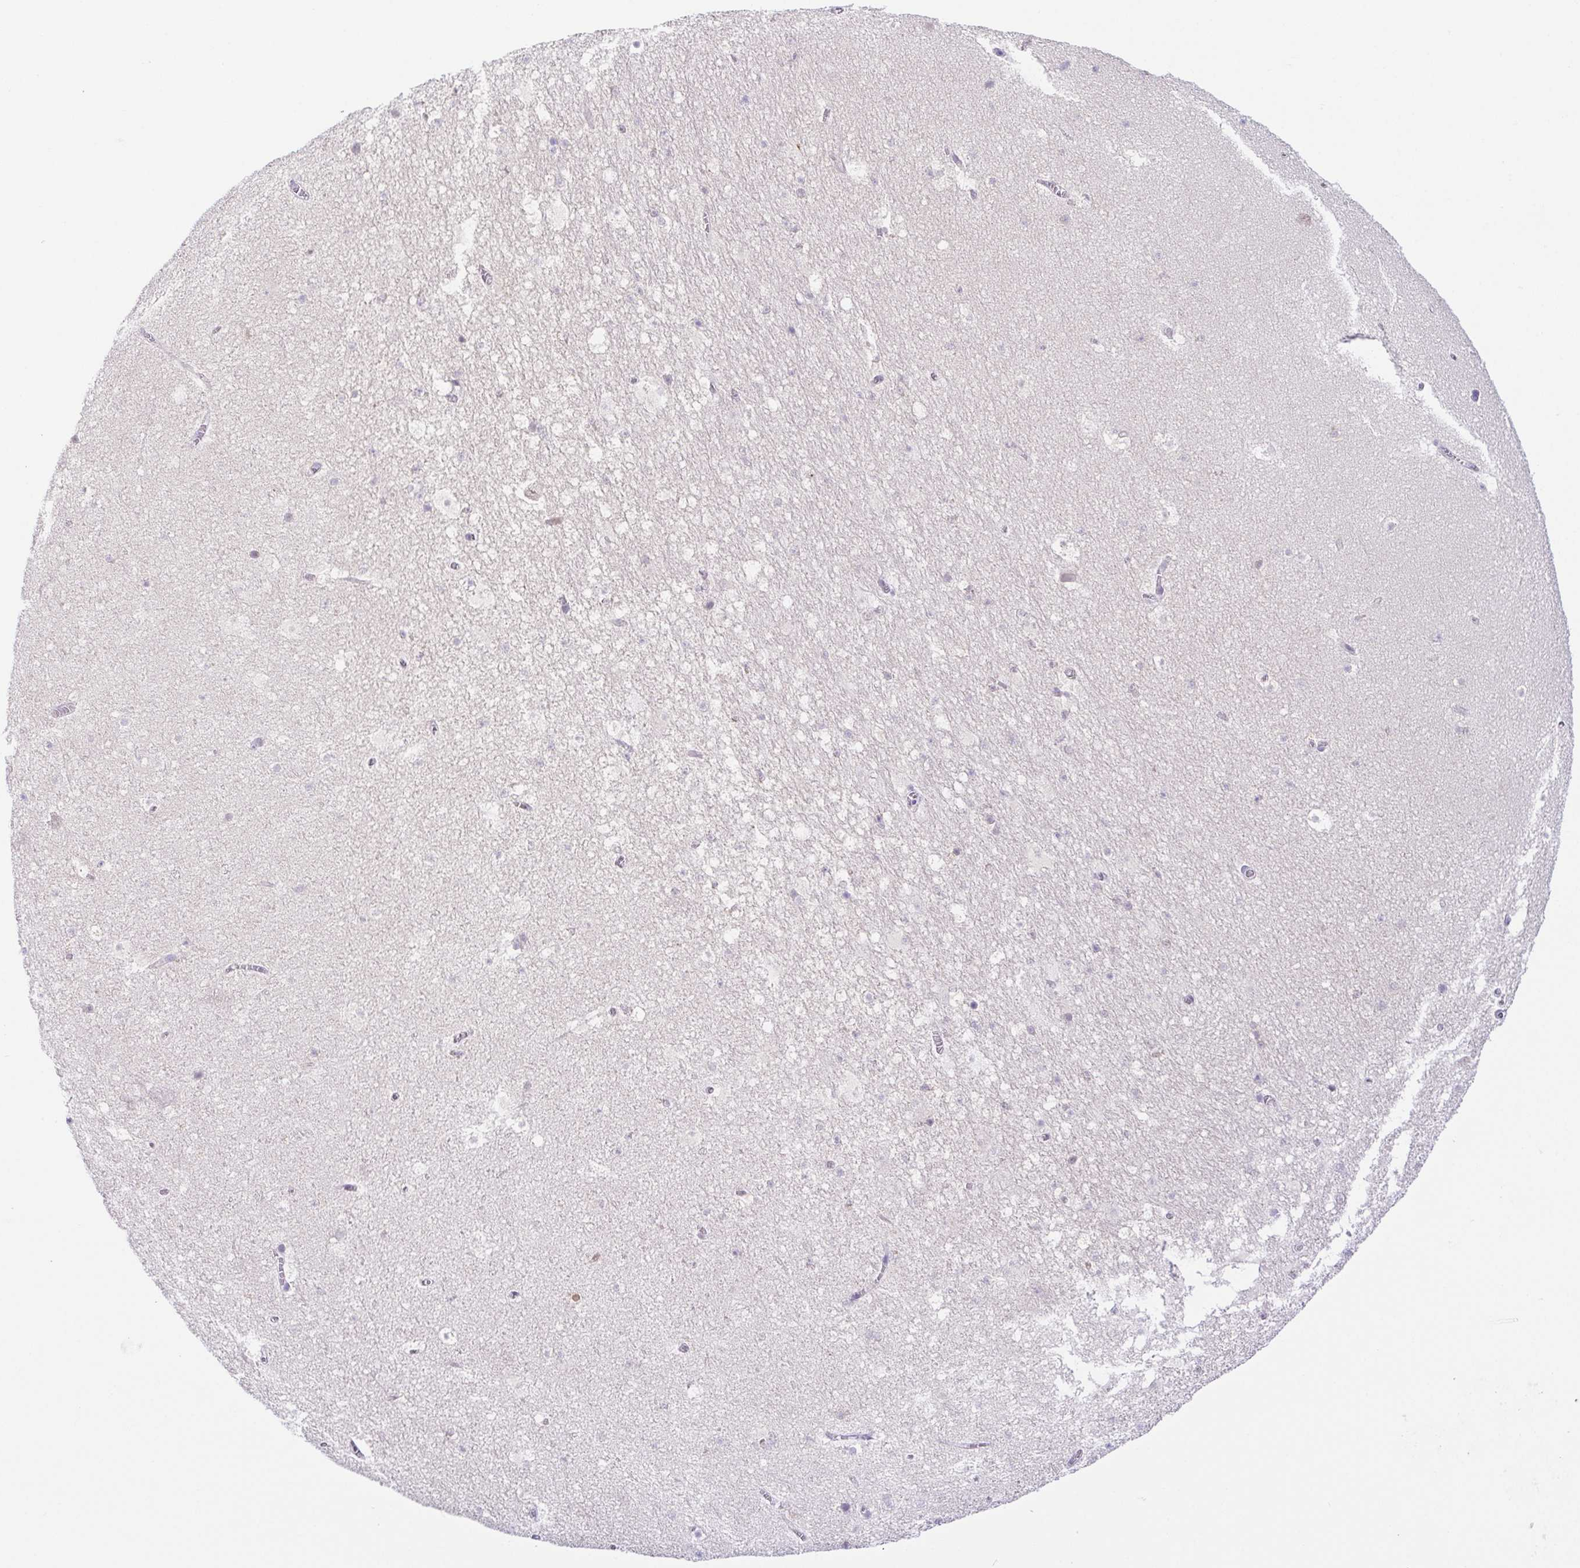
{"staining": {"intensity": "negative", "quantity": "none", "location": "none"}, "tissue": "hippocampus", "cell_type": "Glial cells", "image_type": "normal", "snomed": [{"axis": "morphology", "description": "Normal tissue, NOS"}, {"axis": "topography", "description": "Hippocampus"}], "caption": "Immunohistochemical staining of benign hippocampus demonstrates no significant expression in glial cells. Nuclei are stained in blue.", "gene": "KRTDAP", "patient": {"sex": "female", "age": 42}}